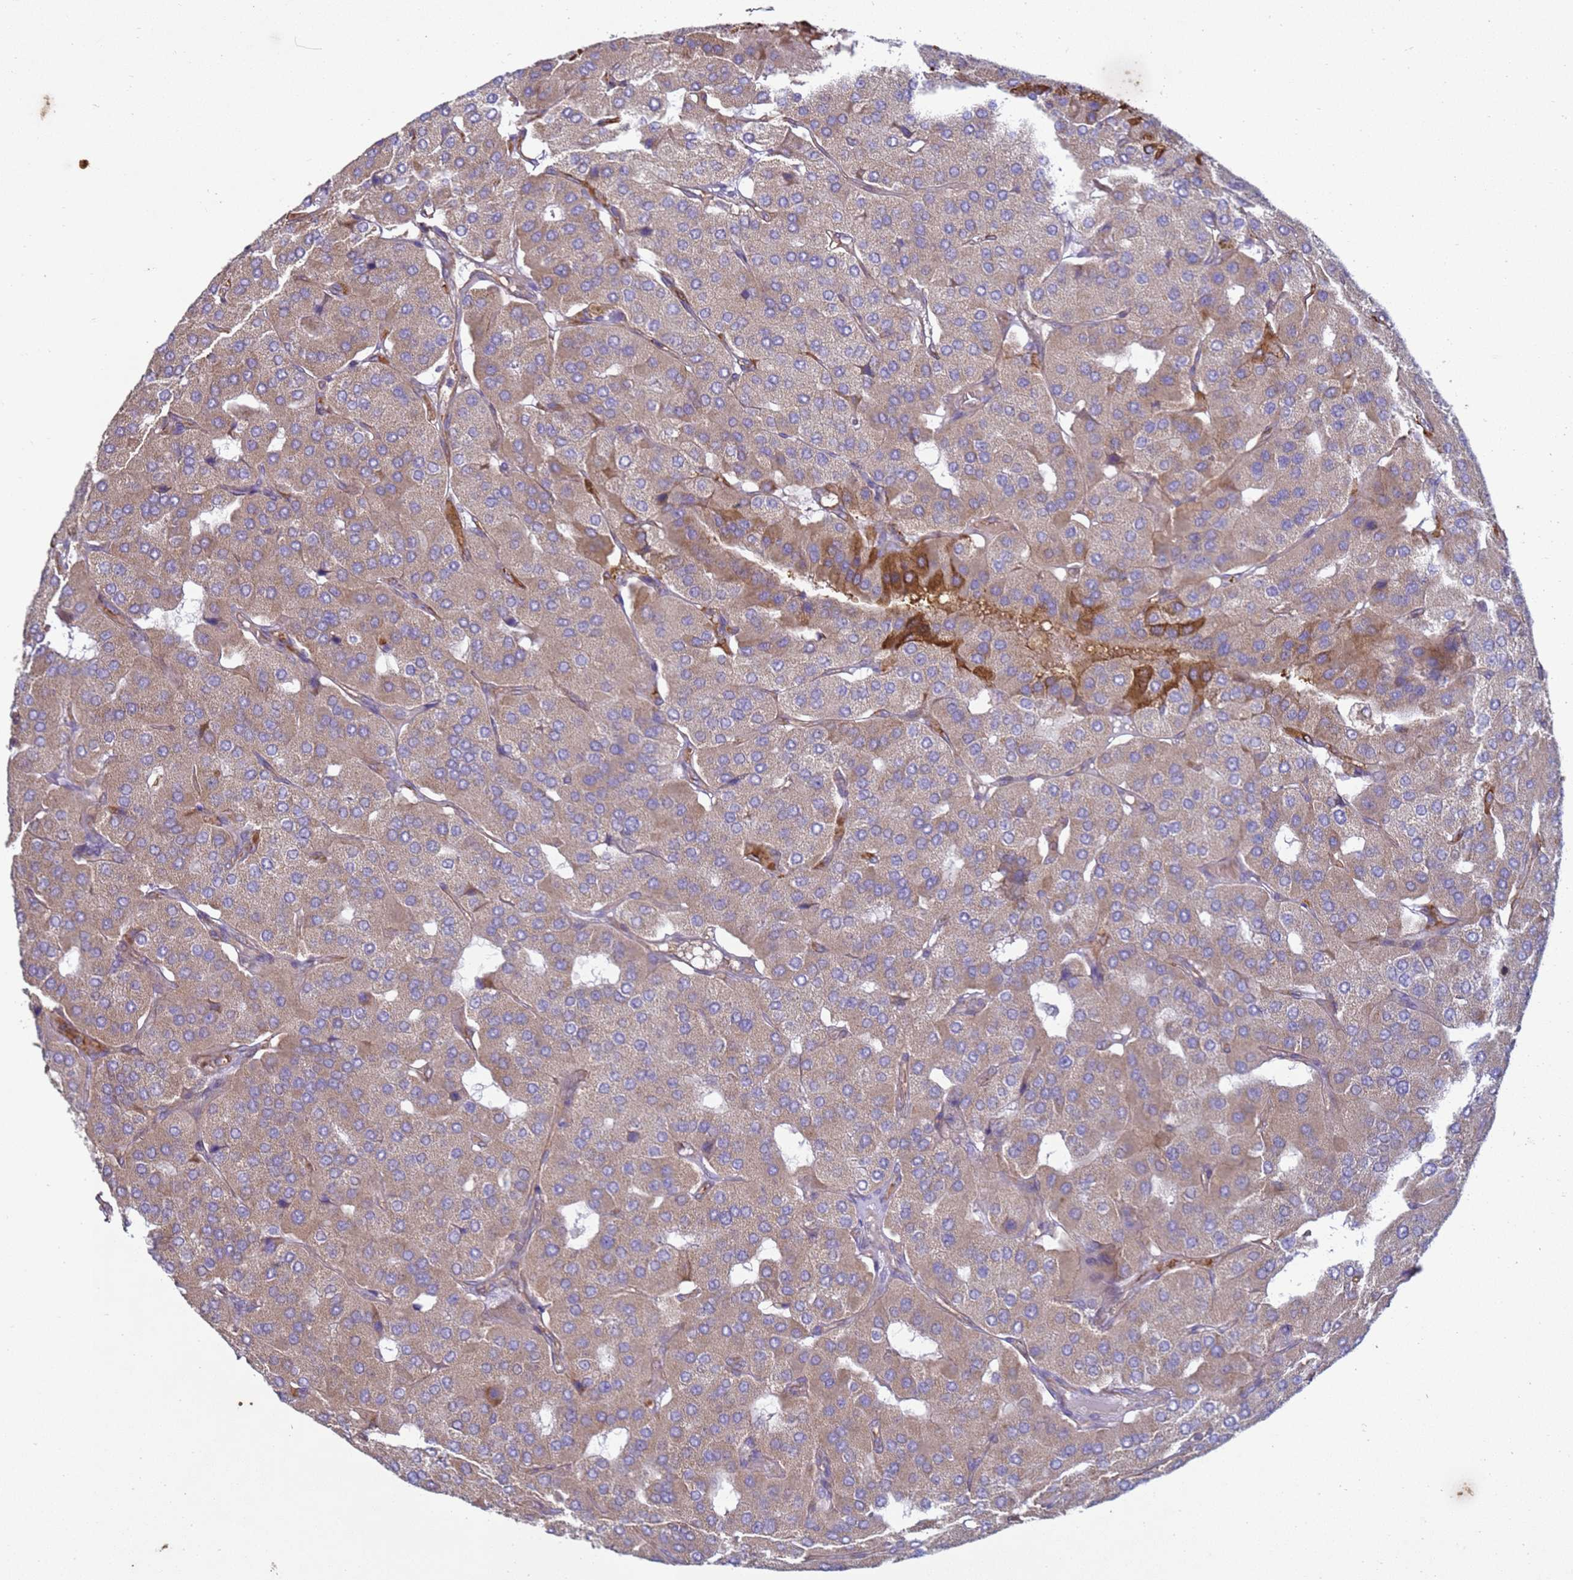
{"staining": {"intensity": "moderate", "quantity": "<25%", "location": "cytoplasmic/membranous"}, "tissue": "parathyroid gland", "cell_type": "Glandular cells", "image_type": "normal", "snomed": [{"axis": "morphology", "description": "Normal tissue, NOS"}, {"axis": "morphology", "description": "Adenoma, NOS"}, {"axis": "topography", "description": "Parathyroid gland"}], "caption": "Glandular cells display moderate cytoplasmic/membranous positivity in about <25% of cells in normal parathyroid gland. Ihc stains the protein in brown and the nuclei are stained blue.", "gene": "SGIP1", "patient": {"sex": "female", "age": 86}}